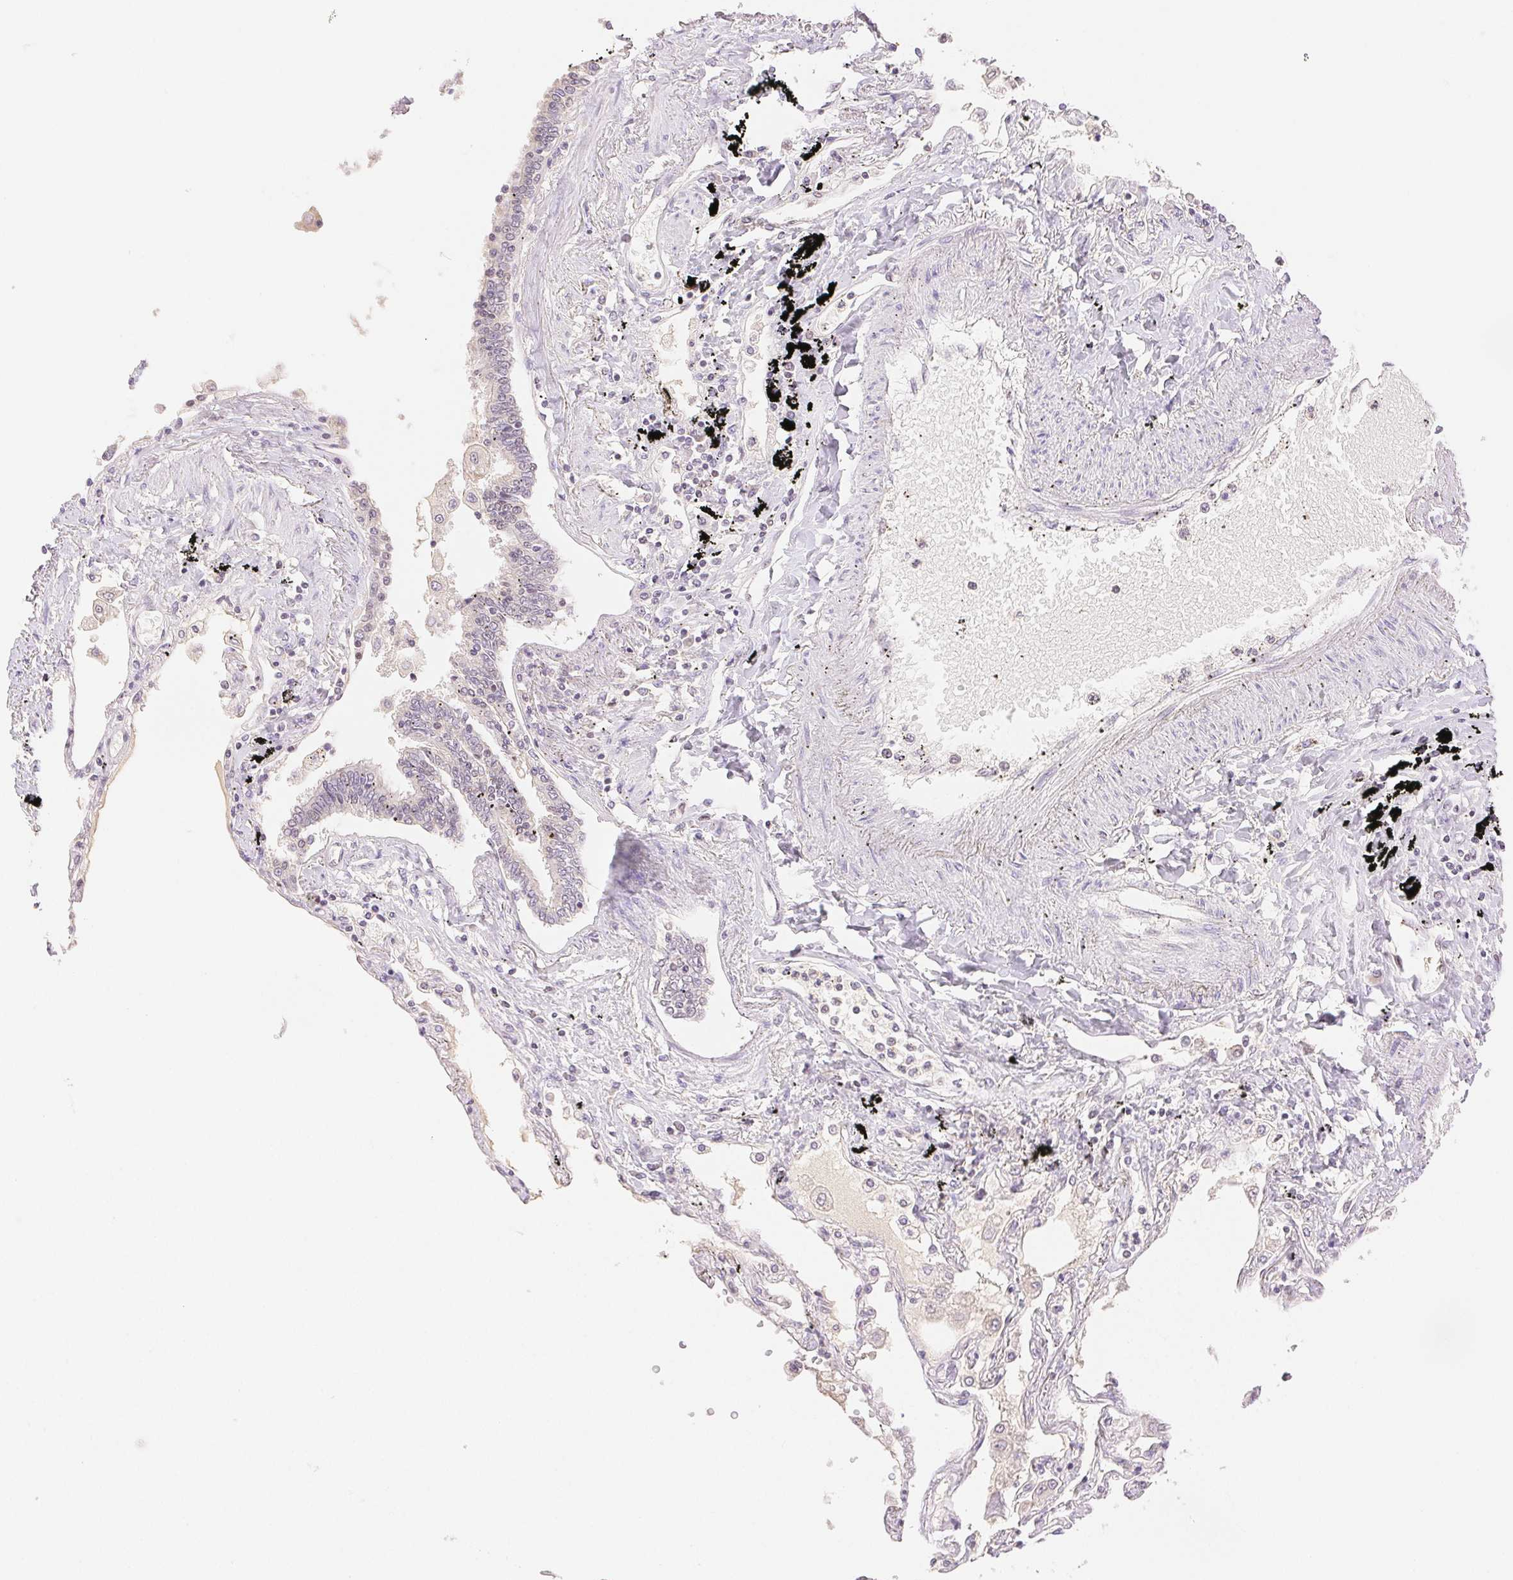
{"staining": {"intensity": "moderate", "quantity": "25%-75%", "location": "nuclear"}, "tissue": "lung", "cell_type": "Alveolar cells", "image_type": "normal", "snomed": [{"axis": "morphology", "description": "Normal tissue, NOS"}, {"axis": "morphology", "description": "Adenocarcinoma, NOS"}, {"axis": "topography", "description": "Cartilage tissue"}, {"axis": "topography", "description": "Lung"}], "caption": "The histopathology image shows immunohistochemical staining of normal lung. There is moderate nuclear positivity is present in about 25%-75% of alveolar cells.", "gene": "H2AZ1", "patient": {"sex": "female", "age": 67}}